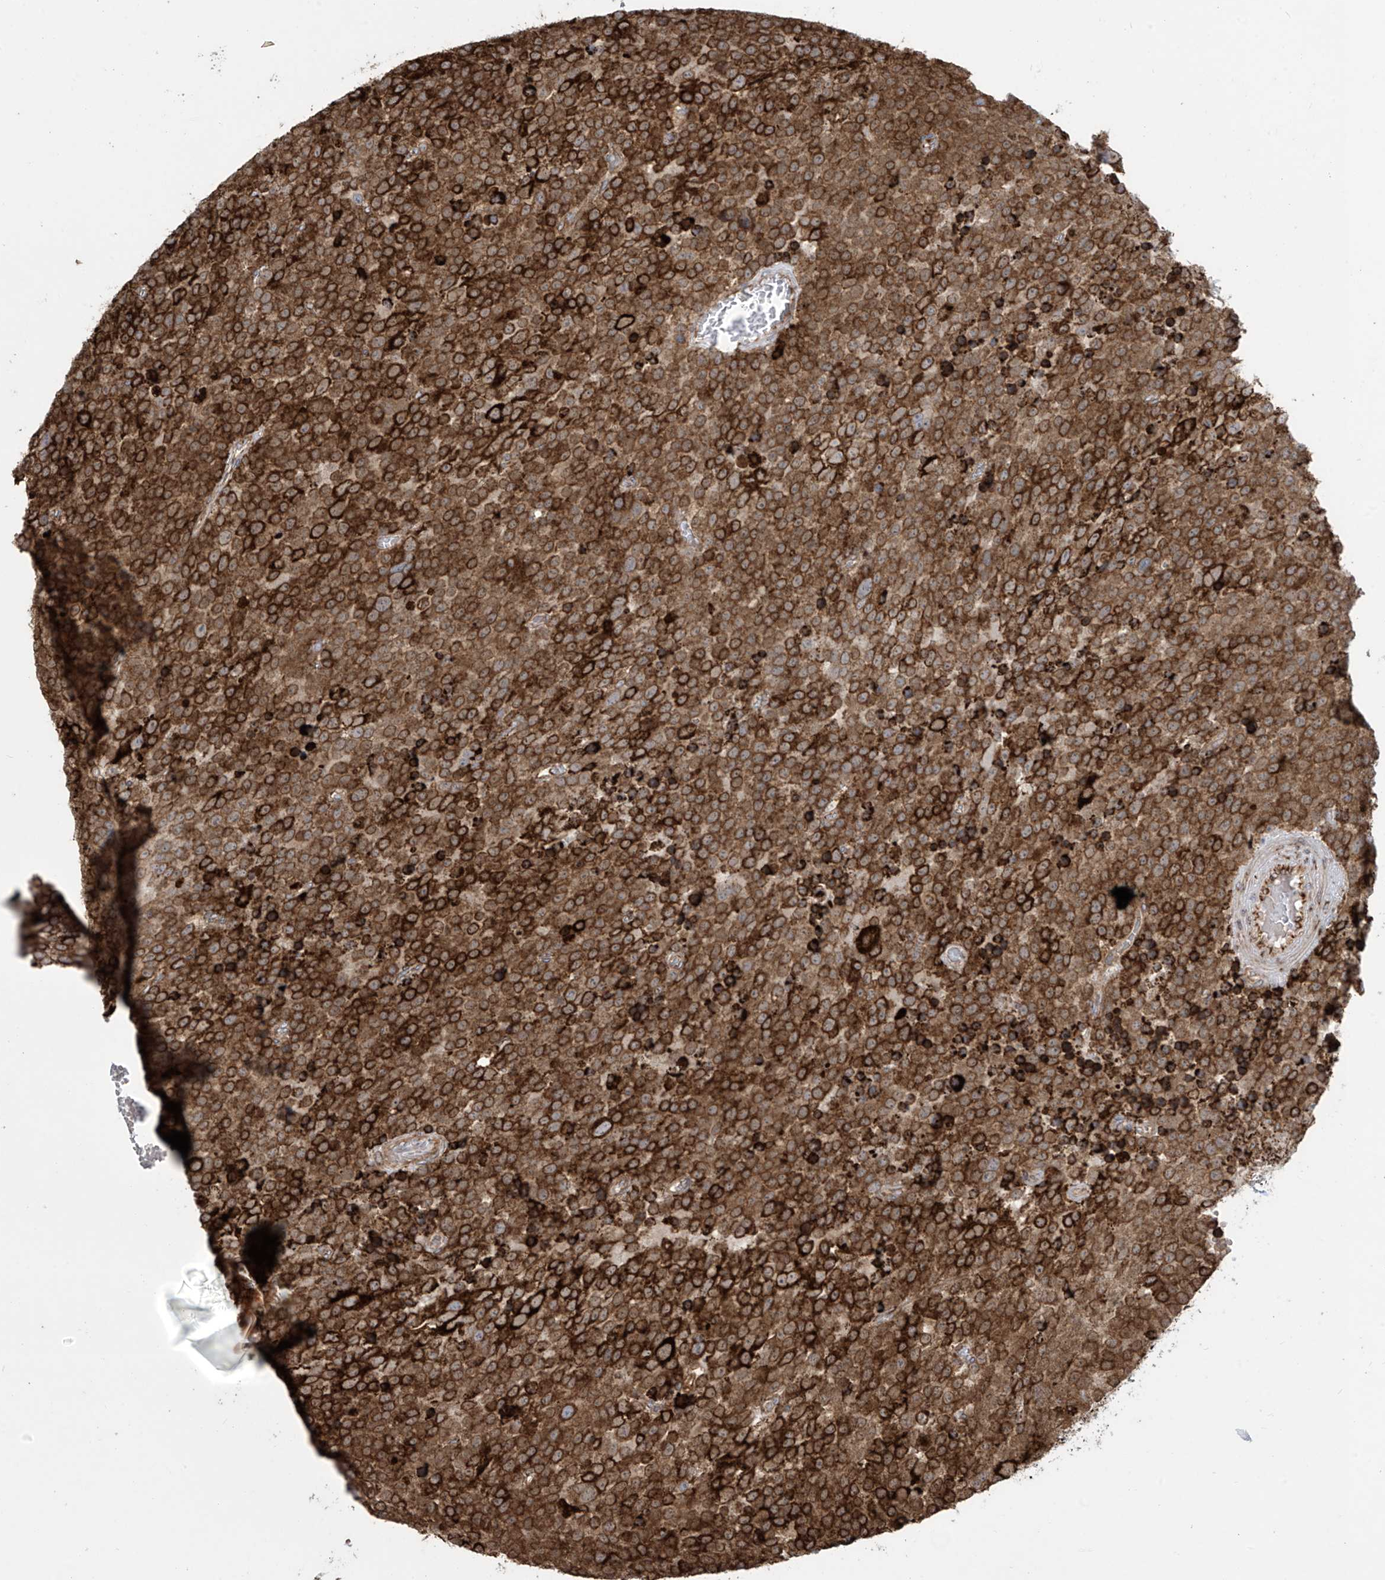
{"staining": {"intensity": "strong", "quantity": ">75%", "location": "cytoplasmic/membranous"}, "tissue": "testis cancer", "cell_type": "Tumor cells", "image_type": "cancer", "snomed": [{"axis": "morphology", "description": "Seminoma, NOS"}, {"axis": "topography", "description": "Testis"}], "caption": "Protein expression analysis of testis cancer (seminoma) demonstrates strong cytoplasmic/membranous expression in approximately >75% of tumor cells. (Brightfield microscopy of DAB IHC at high magnification).", "gene": "MX1", "patient": {"sex": "male", "age": 71}}